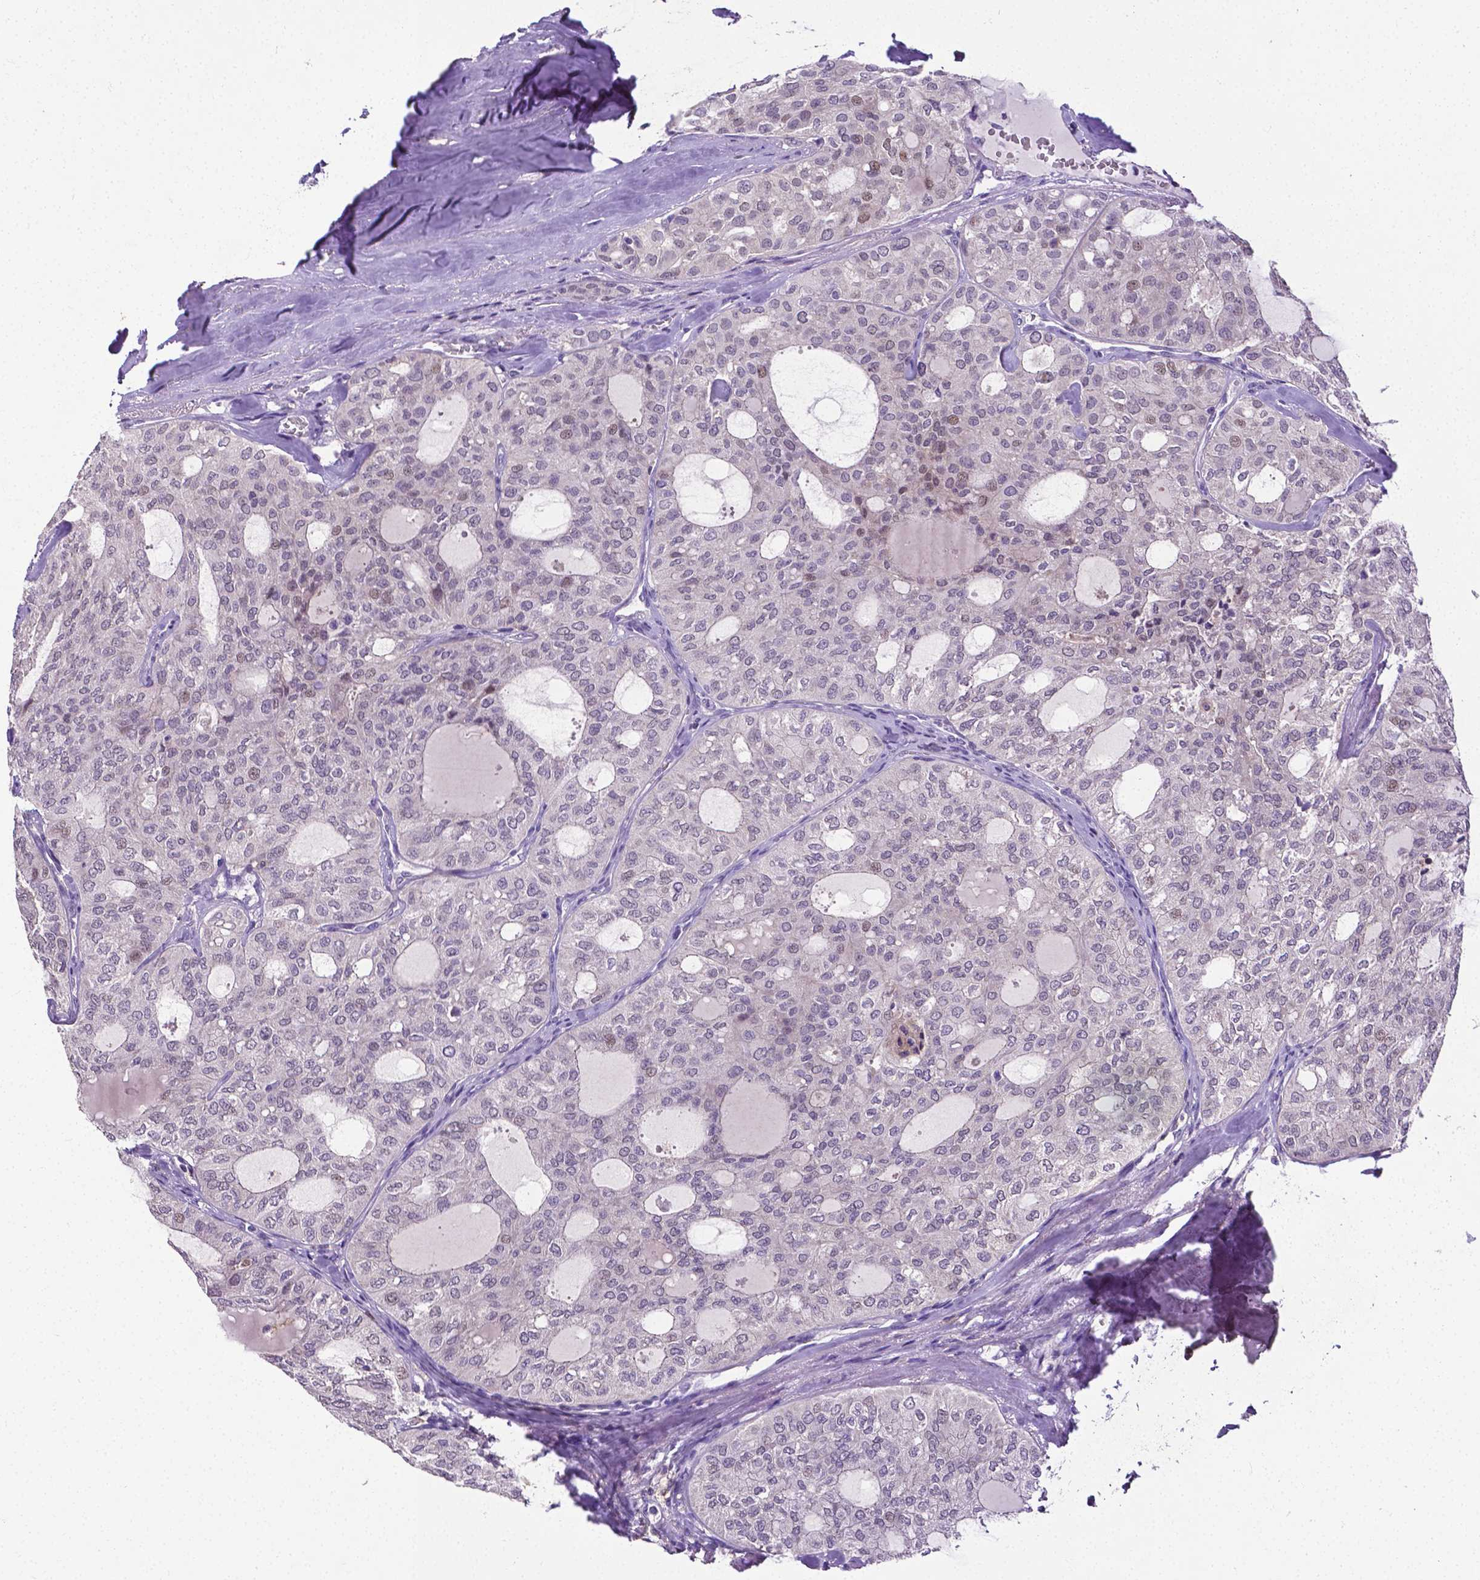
{"staining": {"intensity": "weak", "quantity": "<25%", "location": "nuclear"}, "tissue": "thyroid cancer", "cell_type": "Tumor cells", "image_type": "cancer", "snomed": [{"axis": "morphology", "description": "Follicular adenoma carcinoma, NOS"}, {"axis": "topography", "description": "Thyroid gland"}], "caption": "High magnification brightfield microscopy of thyroid follicular adenoma carcinoma stained with DAB (3,3'-diaminobenzidine) (brown) and counterstained with hematoxylin (blue): tumor cells show no significant expression. (DAB IHC, high magnification).", "gene": "CD4", "patient": {"sex": "male", "age": 75}}